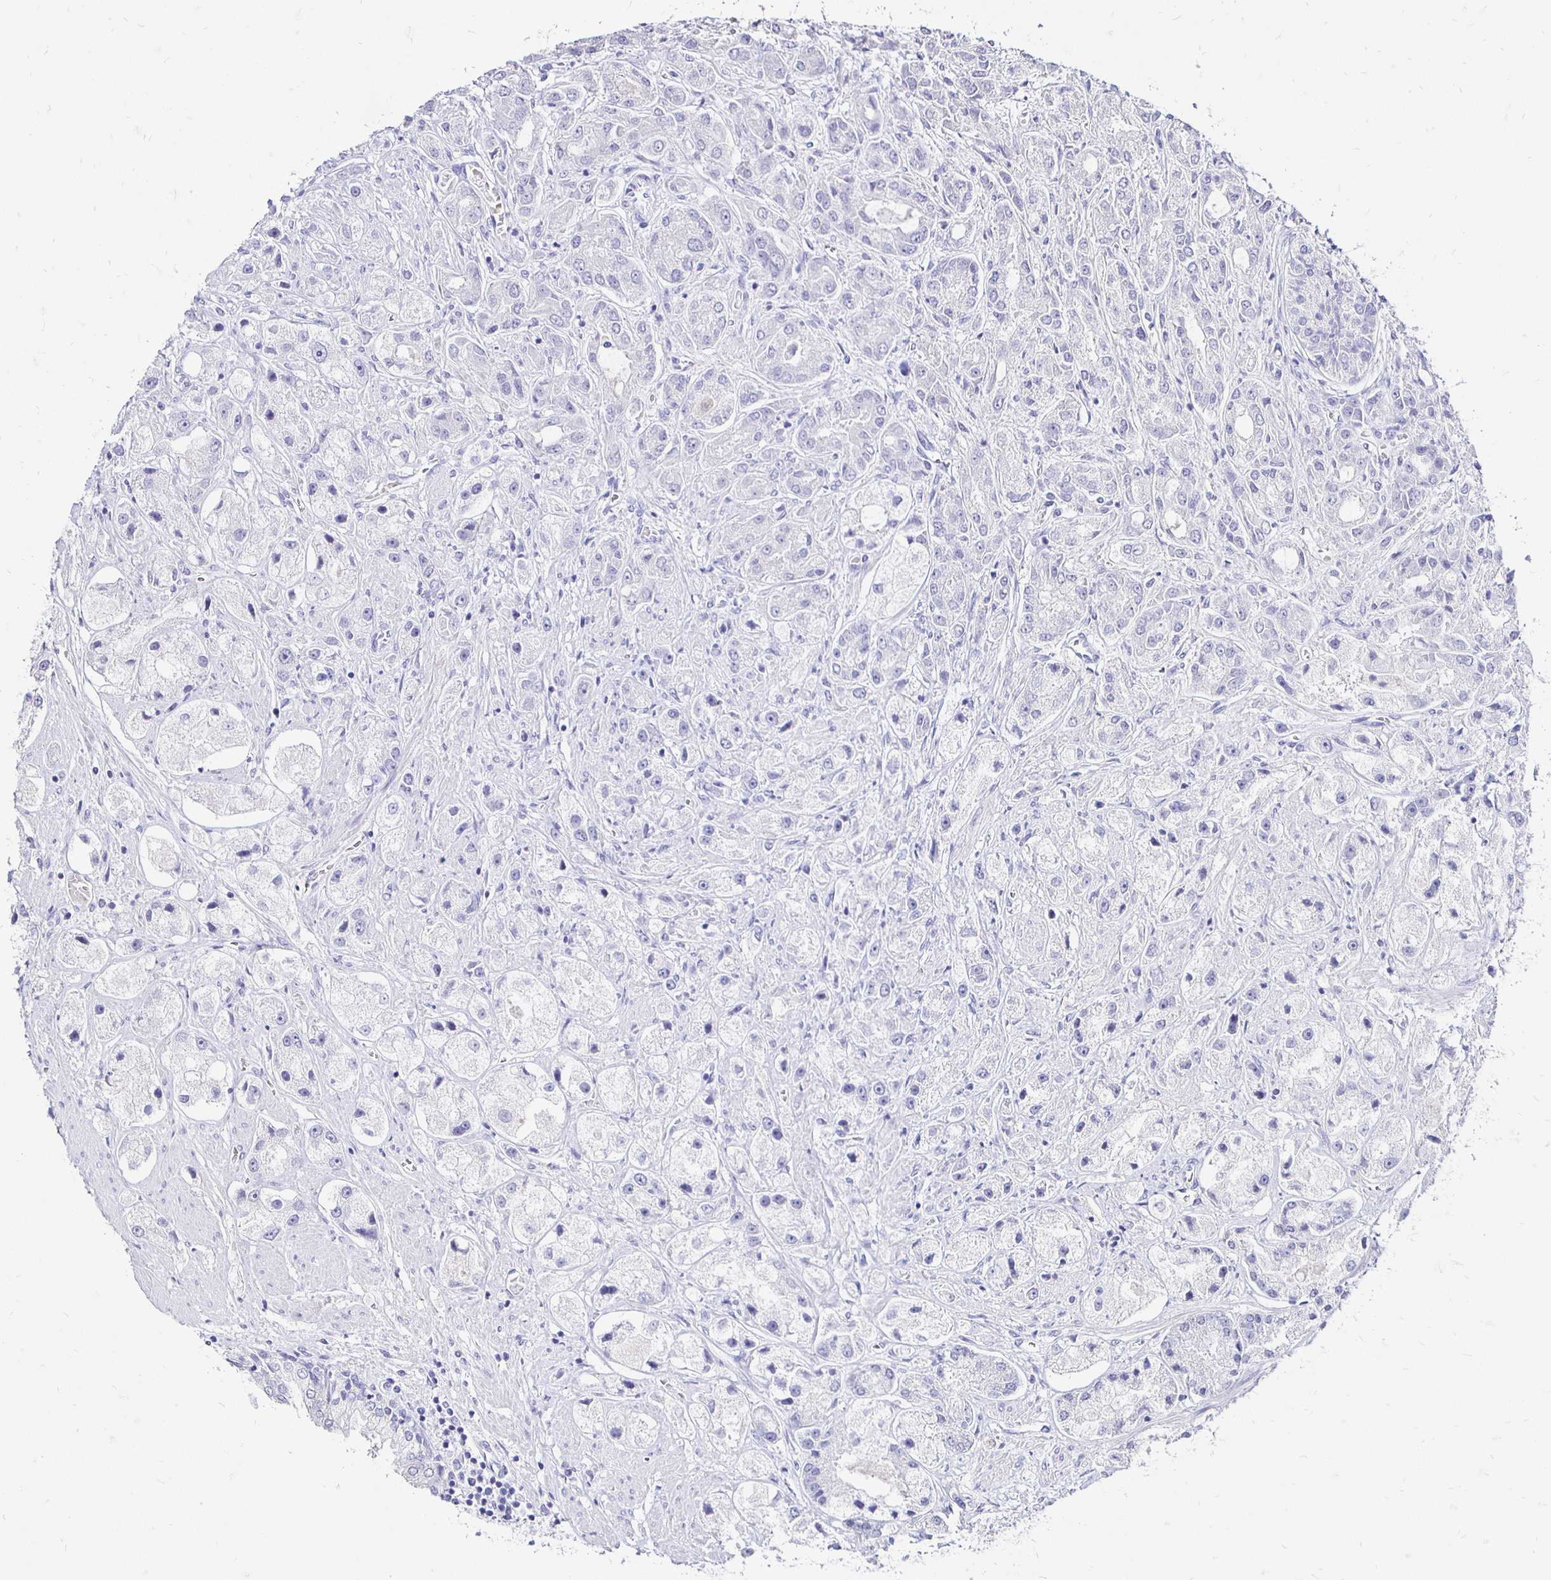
{"staining": {"intensity": "negative", "quantity": "none", "location": "none"}, "tissue": "prostate cancer", "cell_type": "Tumor cells", "image_type": "cancer", "snomed": [{"axis": "morphology", "description": "Adenocarcinoma, High grade"}, {"axis": "topography", "description": "Prostate"}], "caption": "Photomicrograph shows no significant protein expression in tumor cells of prostate cancer (high-grade adenocarcinoma).", "gene": "IRGC", "patient": {"sex": "male", "age": 67}}